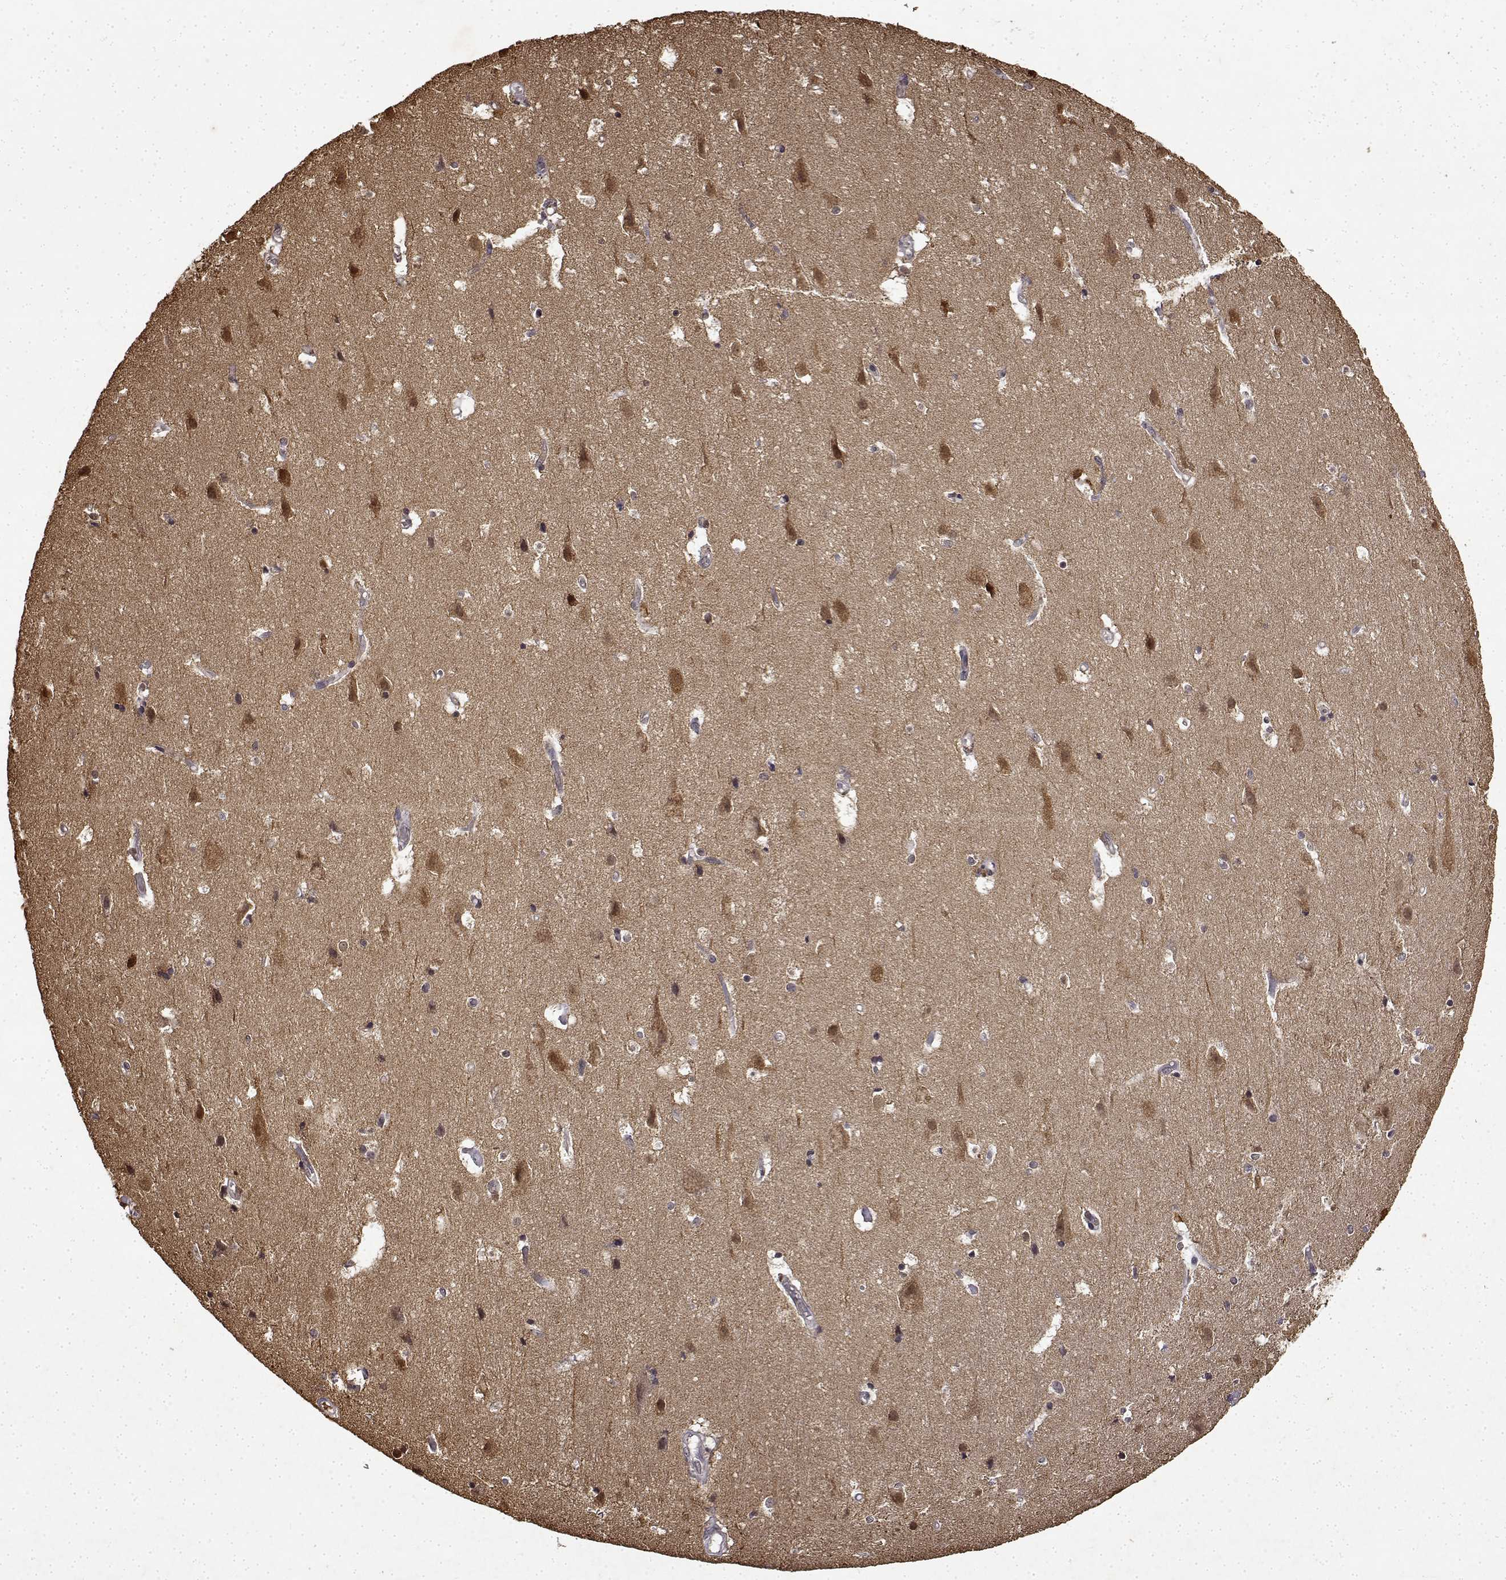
{"staining": {"intensity": "negative", "quantity": "none", "location": "none"}, "tissue": "cerebral cortex", "cell_type": "Endothelial cells", "image_type": "normal", "snomed": [{"axis": "morphology", "description": "Normal tissue, NOS"}, {"axis": "topography", "description": "Cerebral cortex"}], "caption": "Immunohistochemistry (IHC) histopathology image of benign human cerebral cortex stained for a protein (brown), which demonstrates no staining in endothelial cells. (DAB immunohistochemistry (IHC), high magnification).", "gene": "BDNF", "patient": {"sex": "female", "age": 52}}